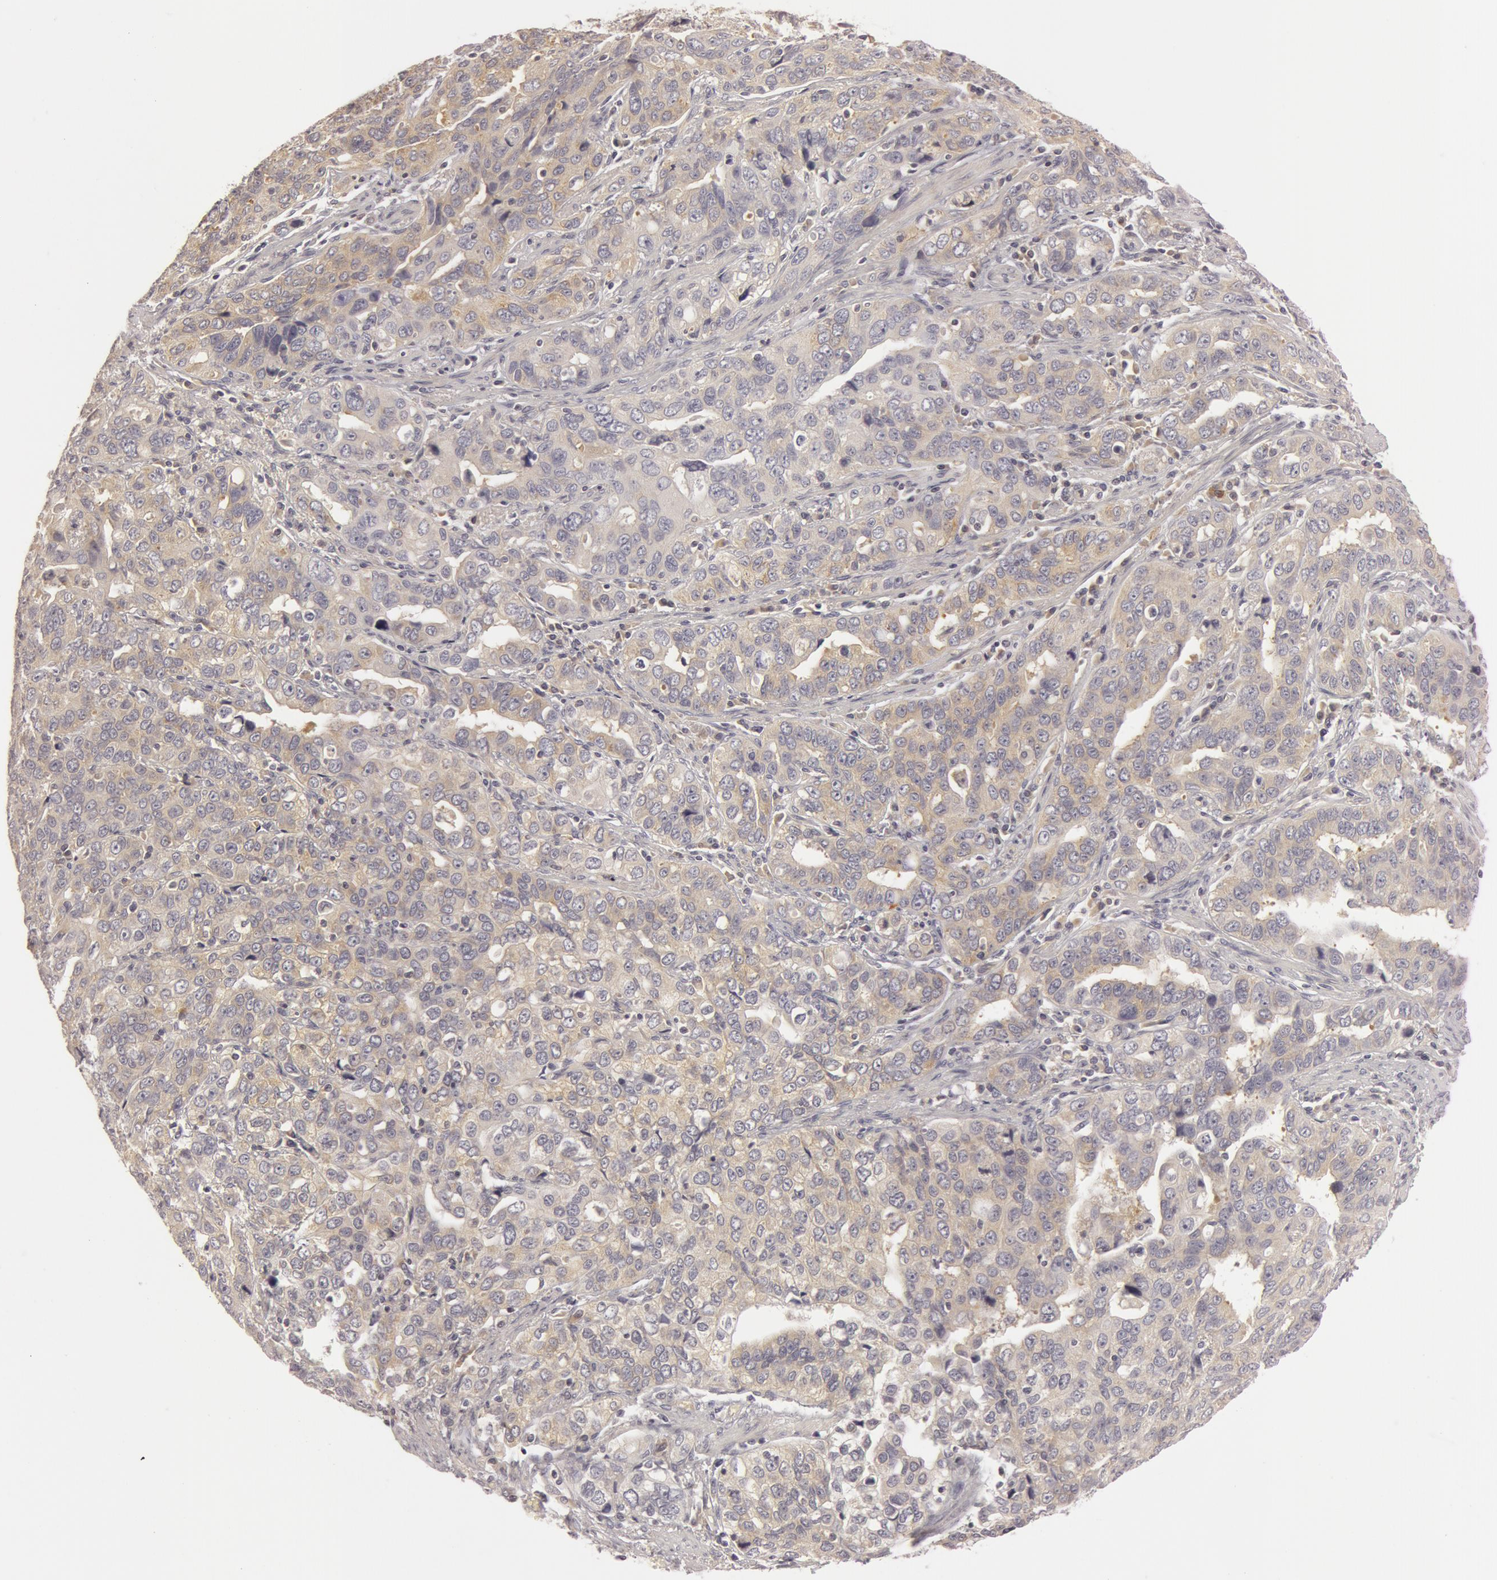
{"staining": {"intensity": "weak", "quantity": ">75%", "location": "cytoplasmic/membranous"}, "tissue": "stomach cancer", "cell_type": "Tumor cells", "image_type": "cancer", "snomed": [{"axis": "morphology", "description": "Adenocarcinoma, NOS"}, {"axis": "topography", "description": "Stomach, upper"}], "caption": "About >75% of tumor cells in human stomach adenocarcinoma display weak cytoplasmic/membranous protein staining as visualized by brown immunohistochemical staining.", "gene": "RALGAPA1", "patient": {"sex": "male", "age": 76}}